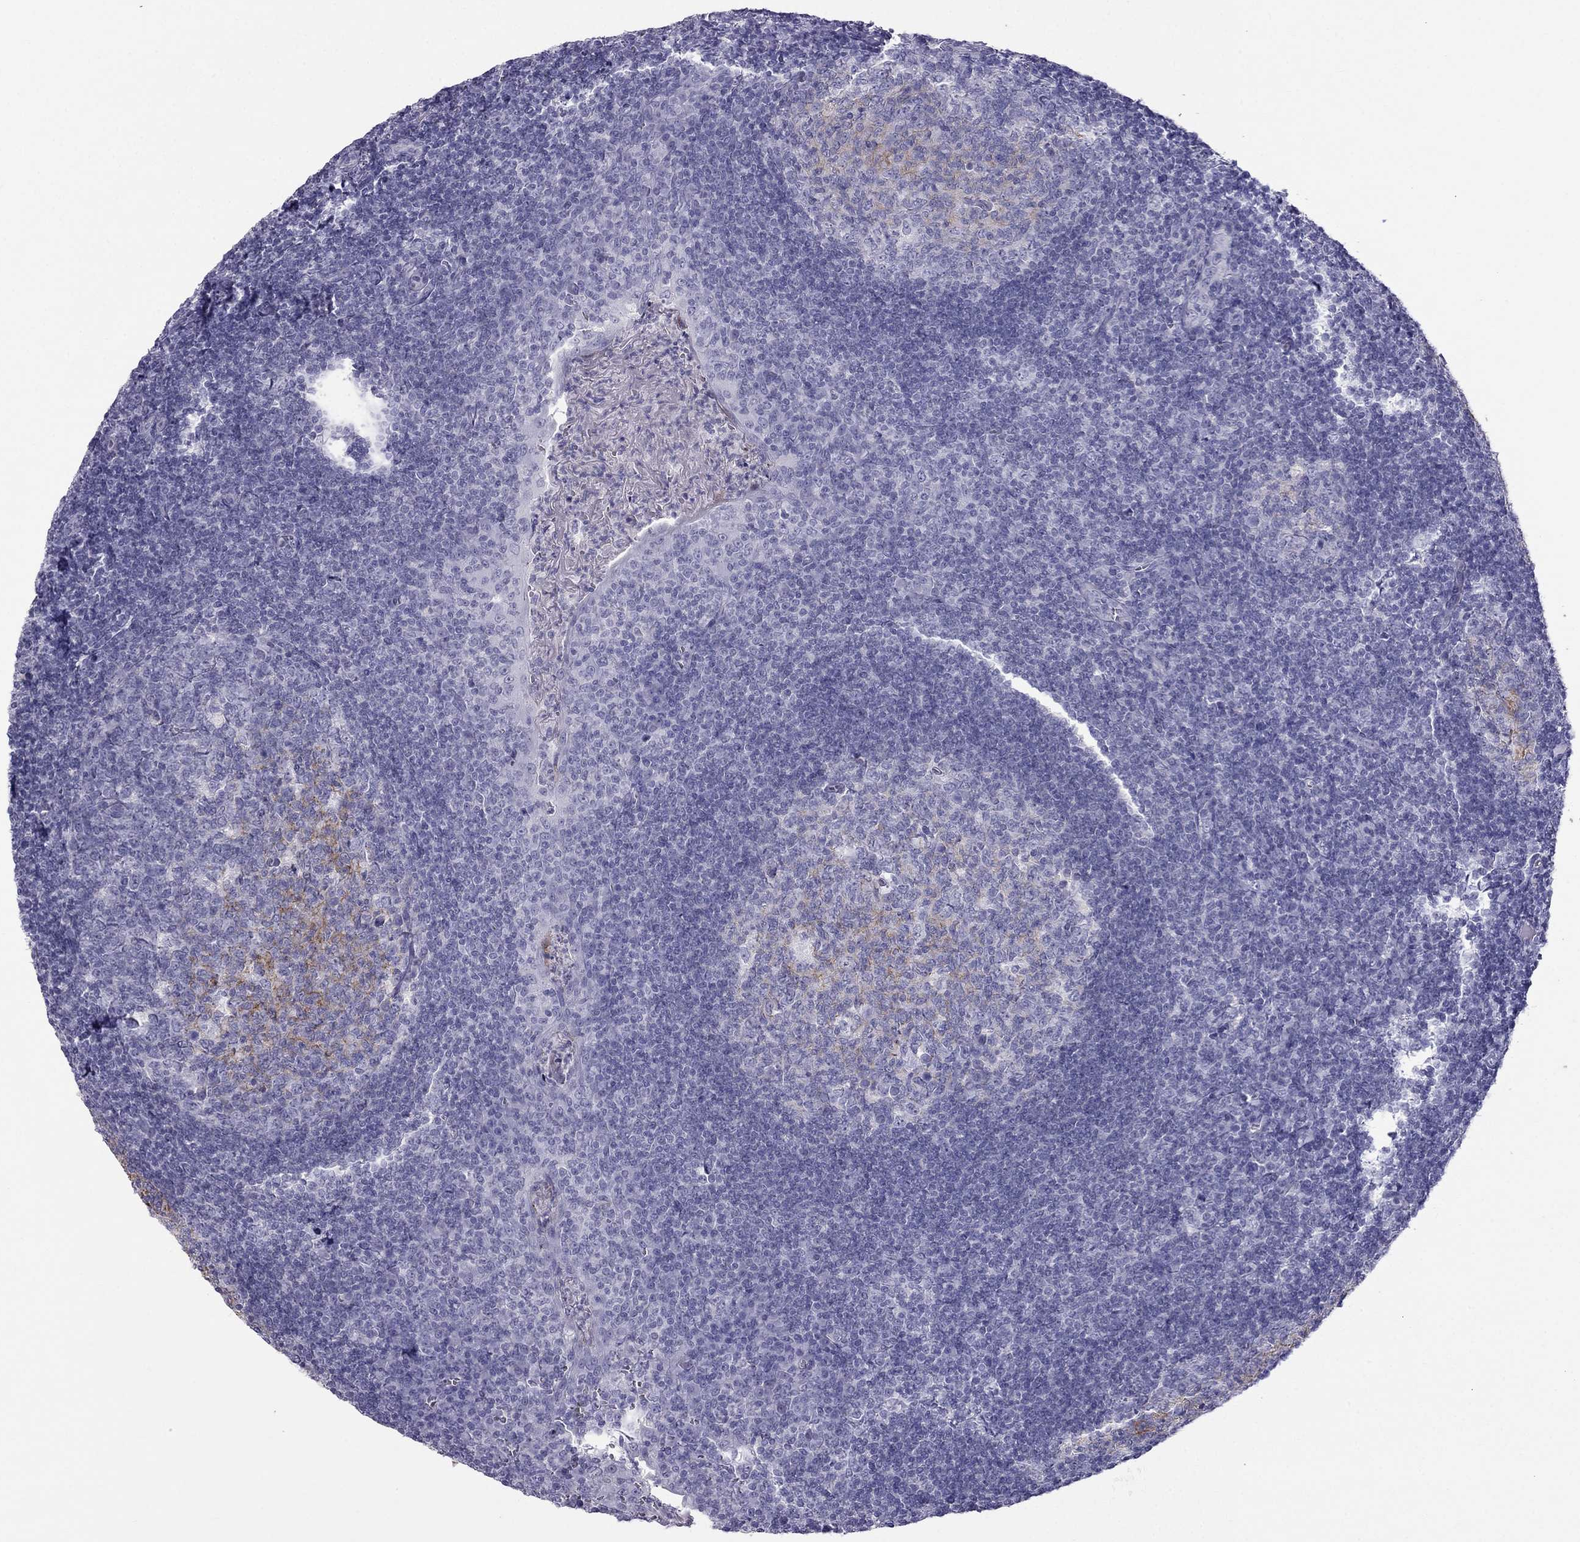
{"staining": {"intensity": "moderate", "quantity": "<25%", "location": "cytoplasmic/membranous"}, "tissue": "tonsil", "cell_type": "Germinal center cells", "image_type": "normal", "snomed": [{"axis": "morphology", "description": "Normal tissue, NOS"}, {"axis": "topography", "description": "Tonsil"}], "caption": "About <25% of germinal center cells in benign tonsil exhibit moderate cytoplasmic/membranous protein positivity as visualized by brown immunohistochemical staining.", "gene": "ERC2", "patient": {"sex": "female", "age": 12}}